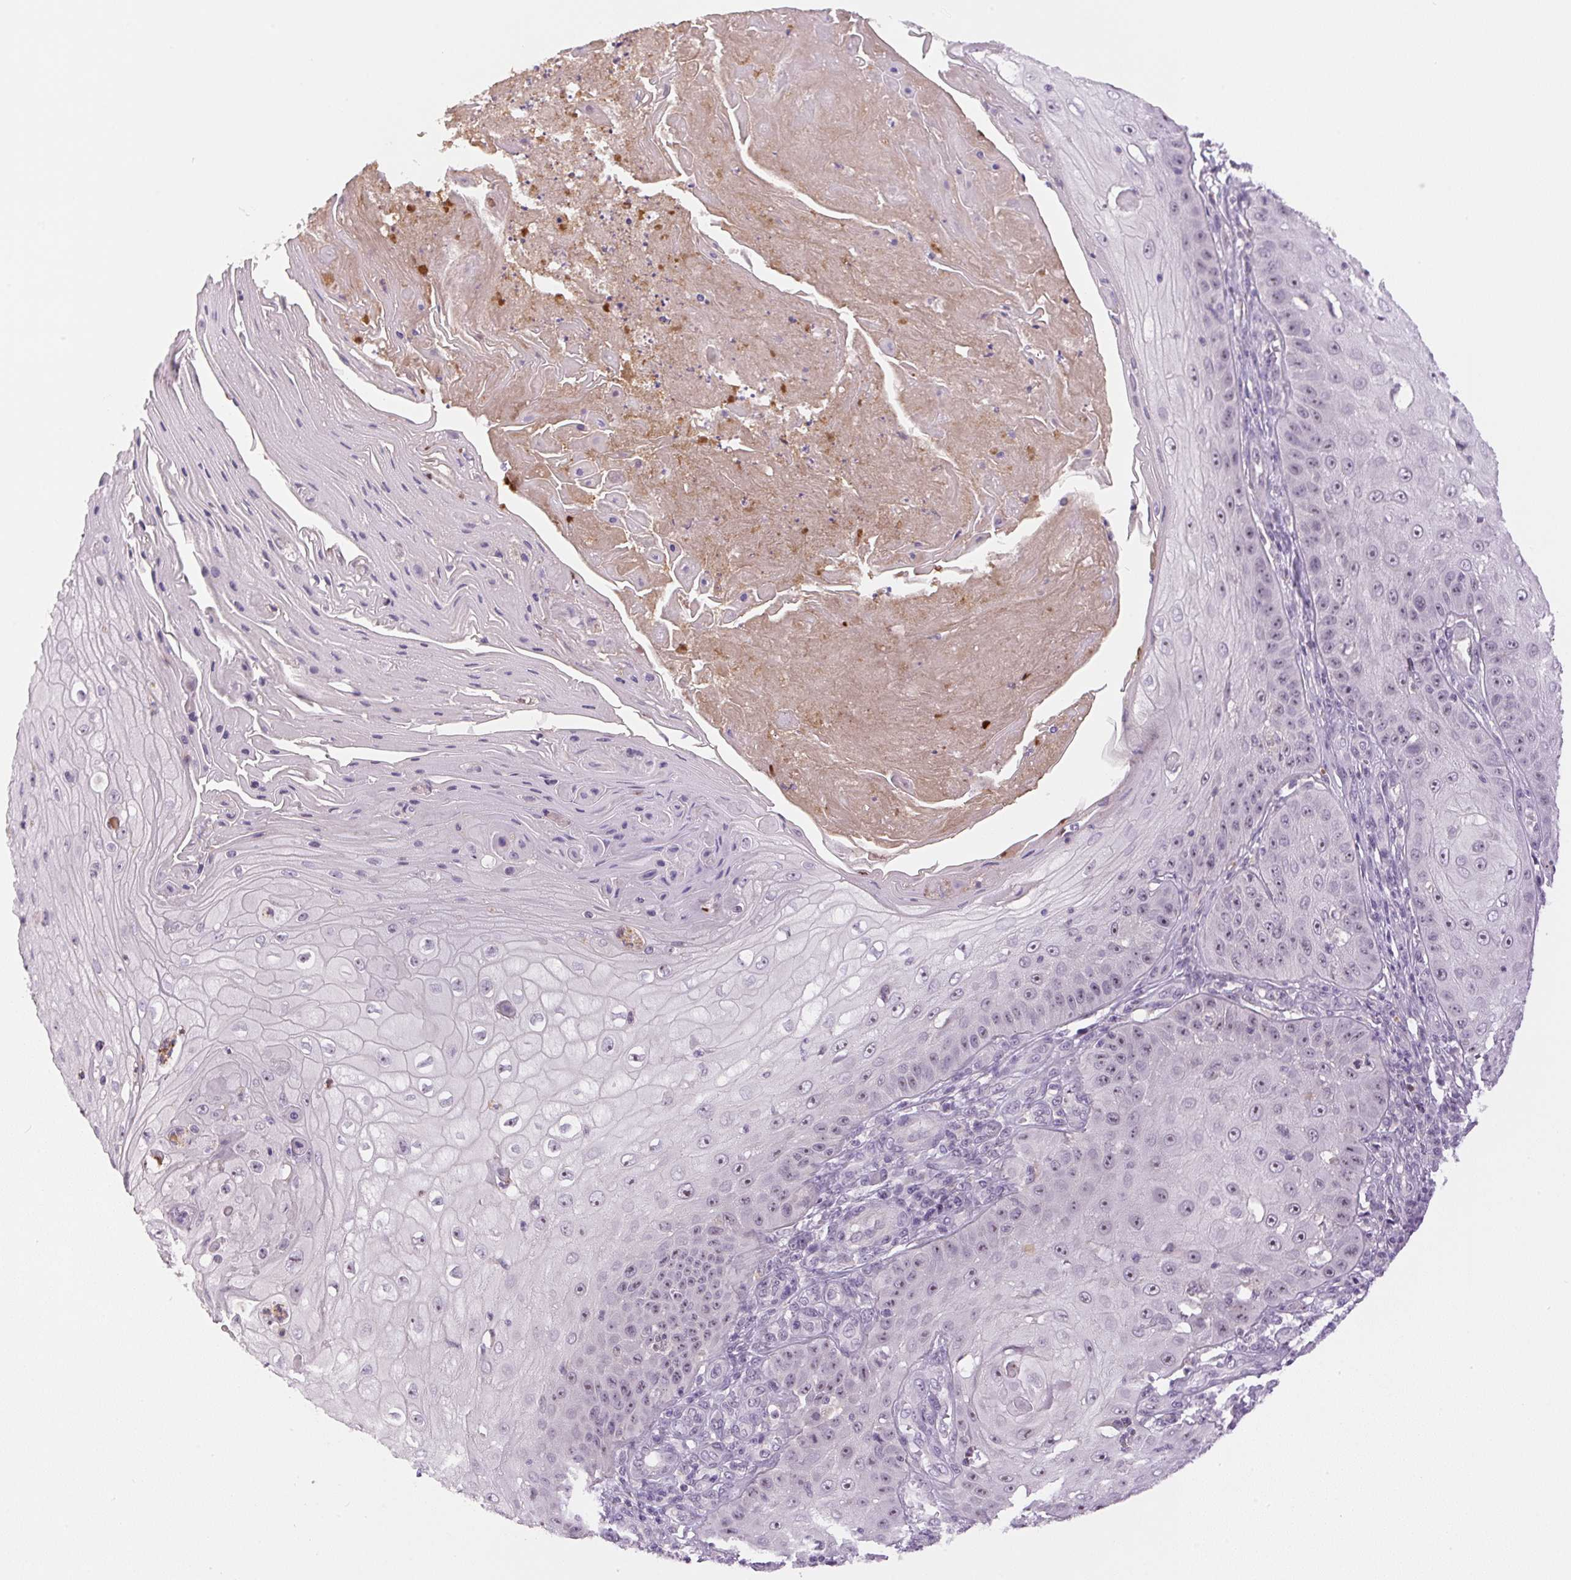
{"staining": {"intensity": "weak", "quantity": "<25%", "location": "nuclear"}, "tissue": "skin cancer", "cell_type": "Tumor cells", "image_type": "cancer", "snomed": [{"axis": "morphology", "description": "Squamous cell carcinoma, NOS"}, {"axis": "topography", "description": "Skin"}], "caption": "The micrograph exhibits no staining of tumor cells in skin squamous cell carcinoma.", "gene": "SGF29", "patient": {"sex": "male", "age": 70}}